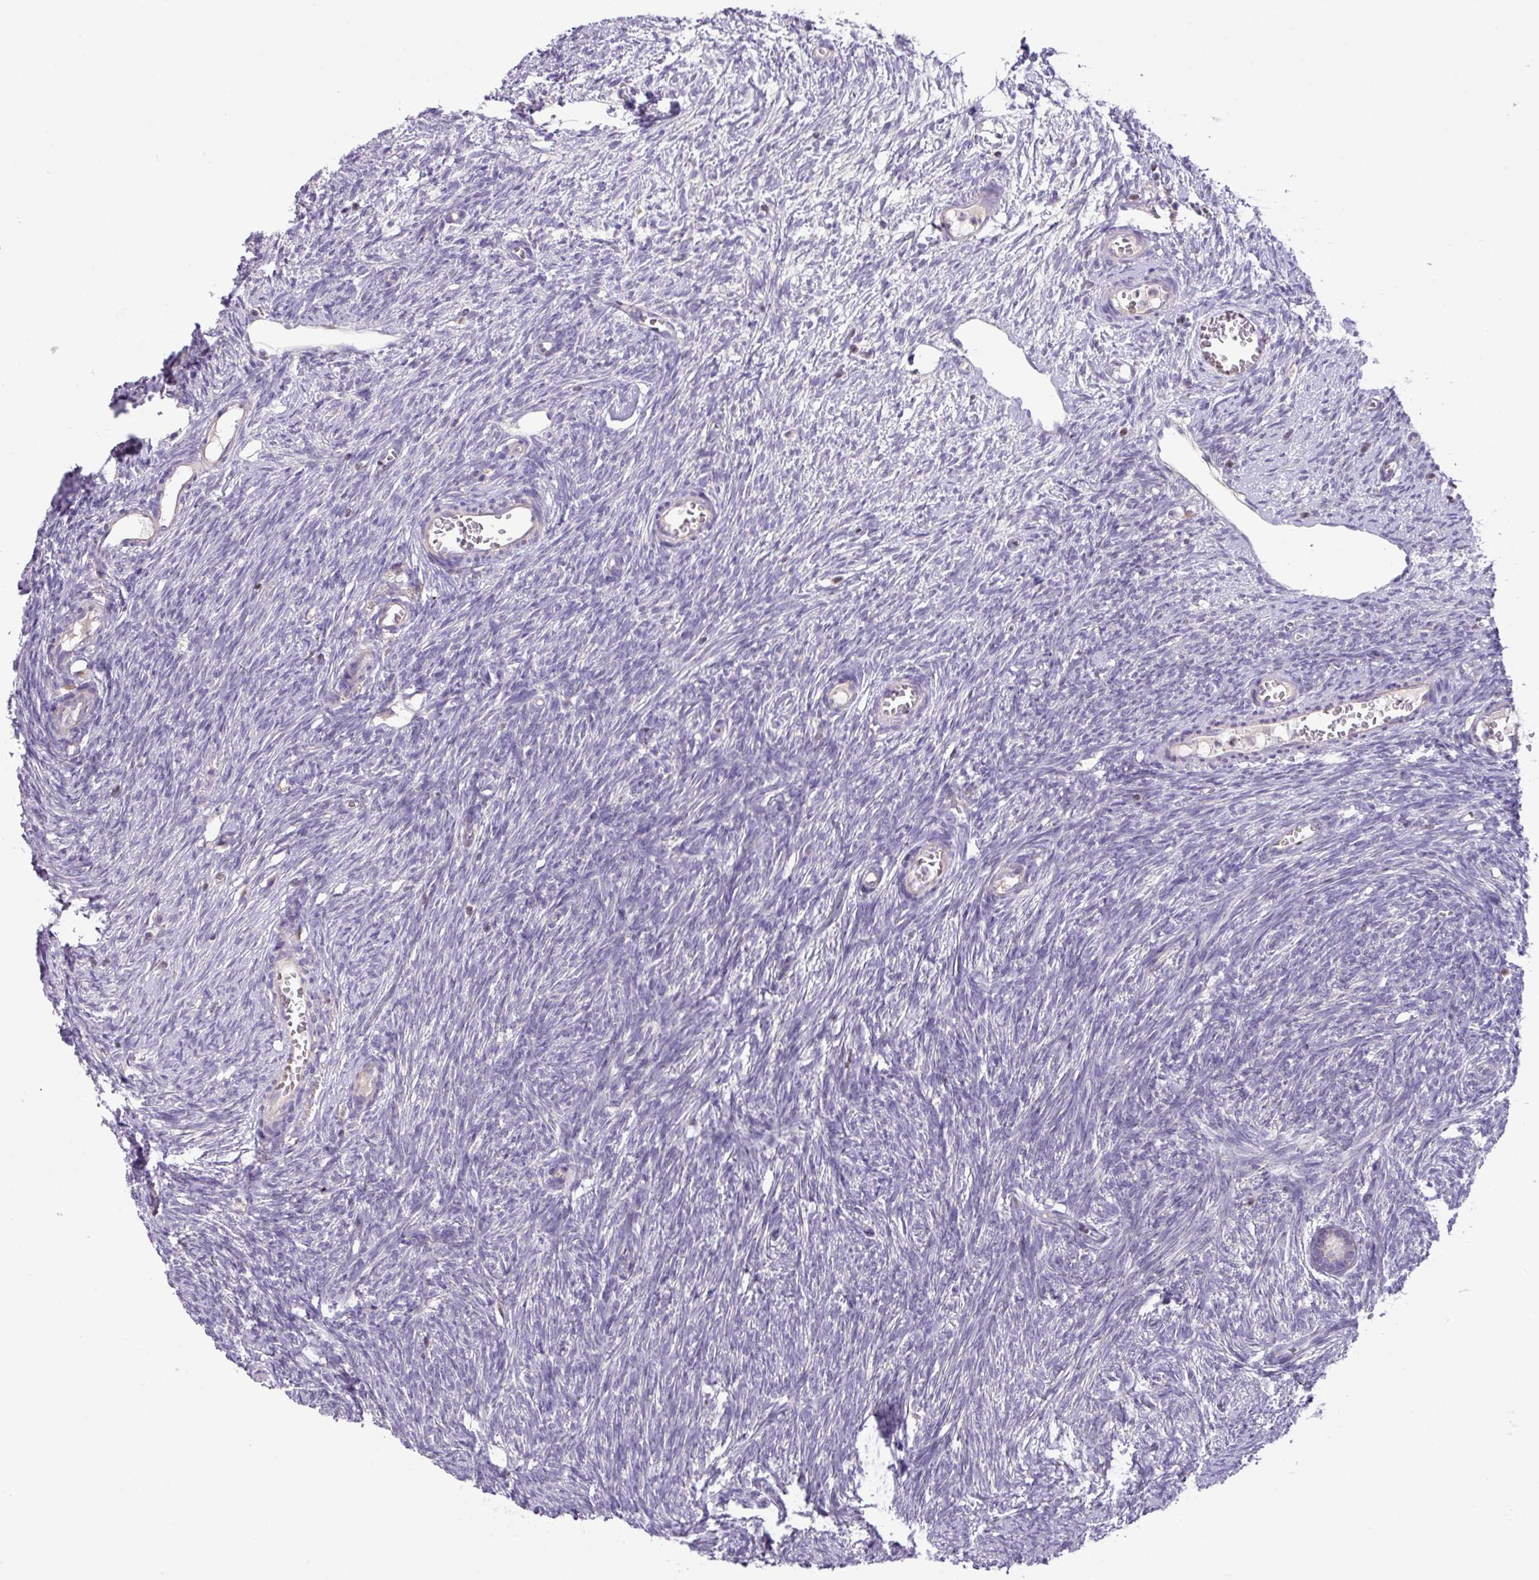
{"staining": {"intensity": "negative", "quantity": "none", "location": "none"}, "tissue": "ovary", "cell_type": "Follicle cells", "image_type": "normal", "snomed": [{"axis": "morphology", "description": "Normal tissue, NOS"}, {"axis": "topography", "description": "Ovary"}], "caption": "IHC of benign ovary shows no staining in follicle cells.", "gene": "ZNF394", "patient": {"sex": "female", "age": 44}}